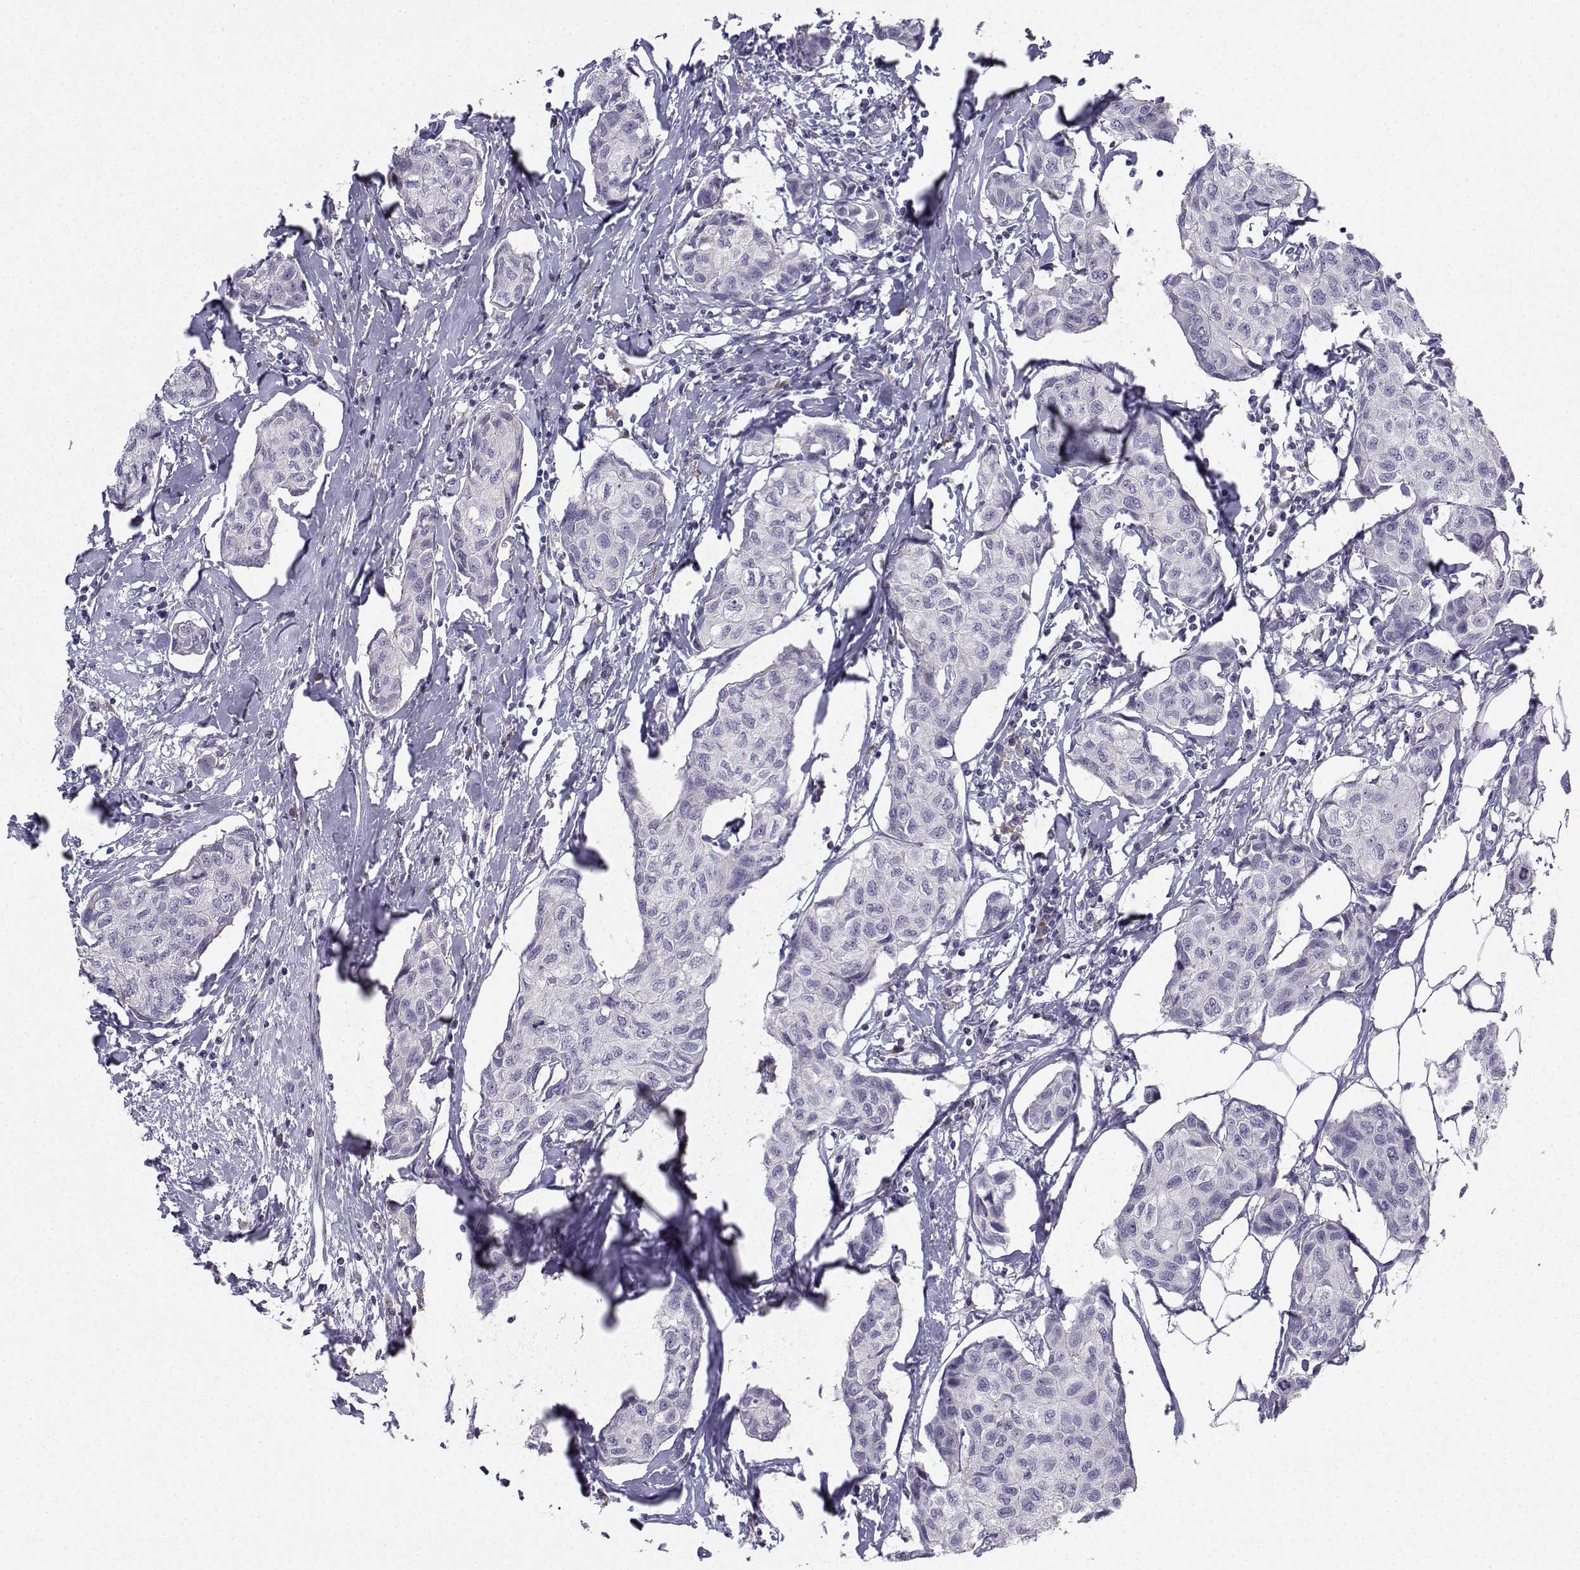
{"staining": {"intensity": "negative", "quantity": "none", "location": "none"}, "tissue": "breast cancer", "cell_type": "Tumor cells", "image_type": "cancer", "snomed": [{"axis": "morphology", "description": "Duct carcinoma"}, {"axis": "topography", "description": "Breast"}], "caption": "This is an immunohistochemistry (IHC) micrograph of intraductal carcinoma (breast). There is no expression in tumor cells.", "gene": "CALY", "patient": {"sex": "female", "age": 80}}